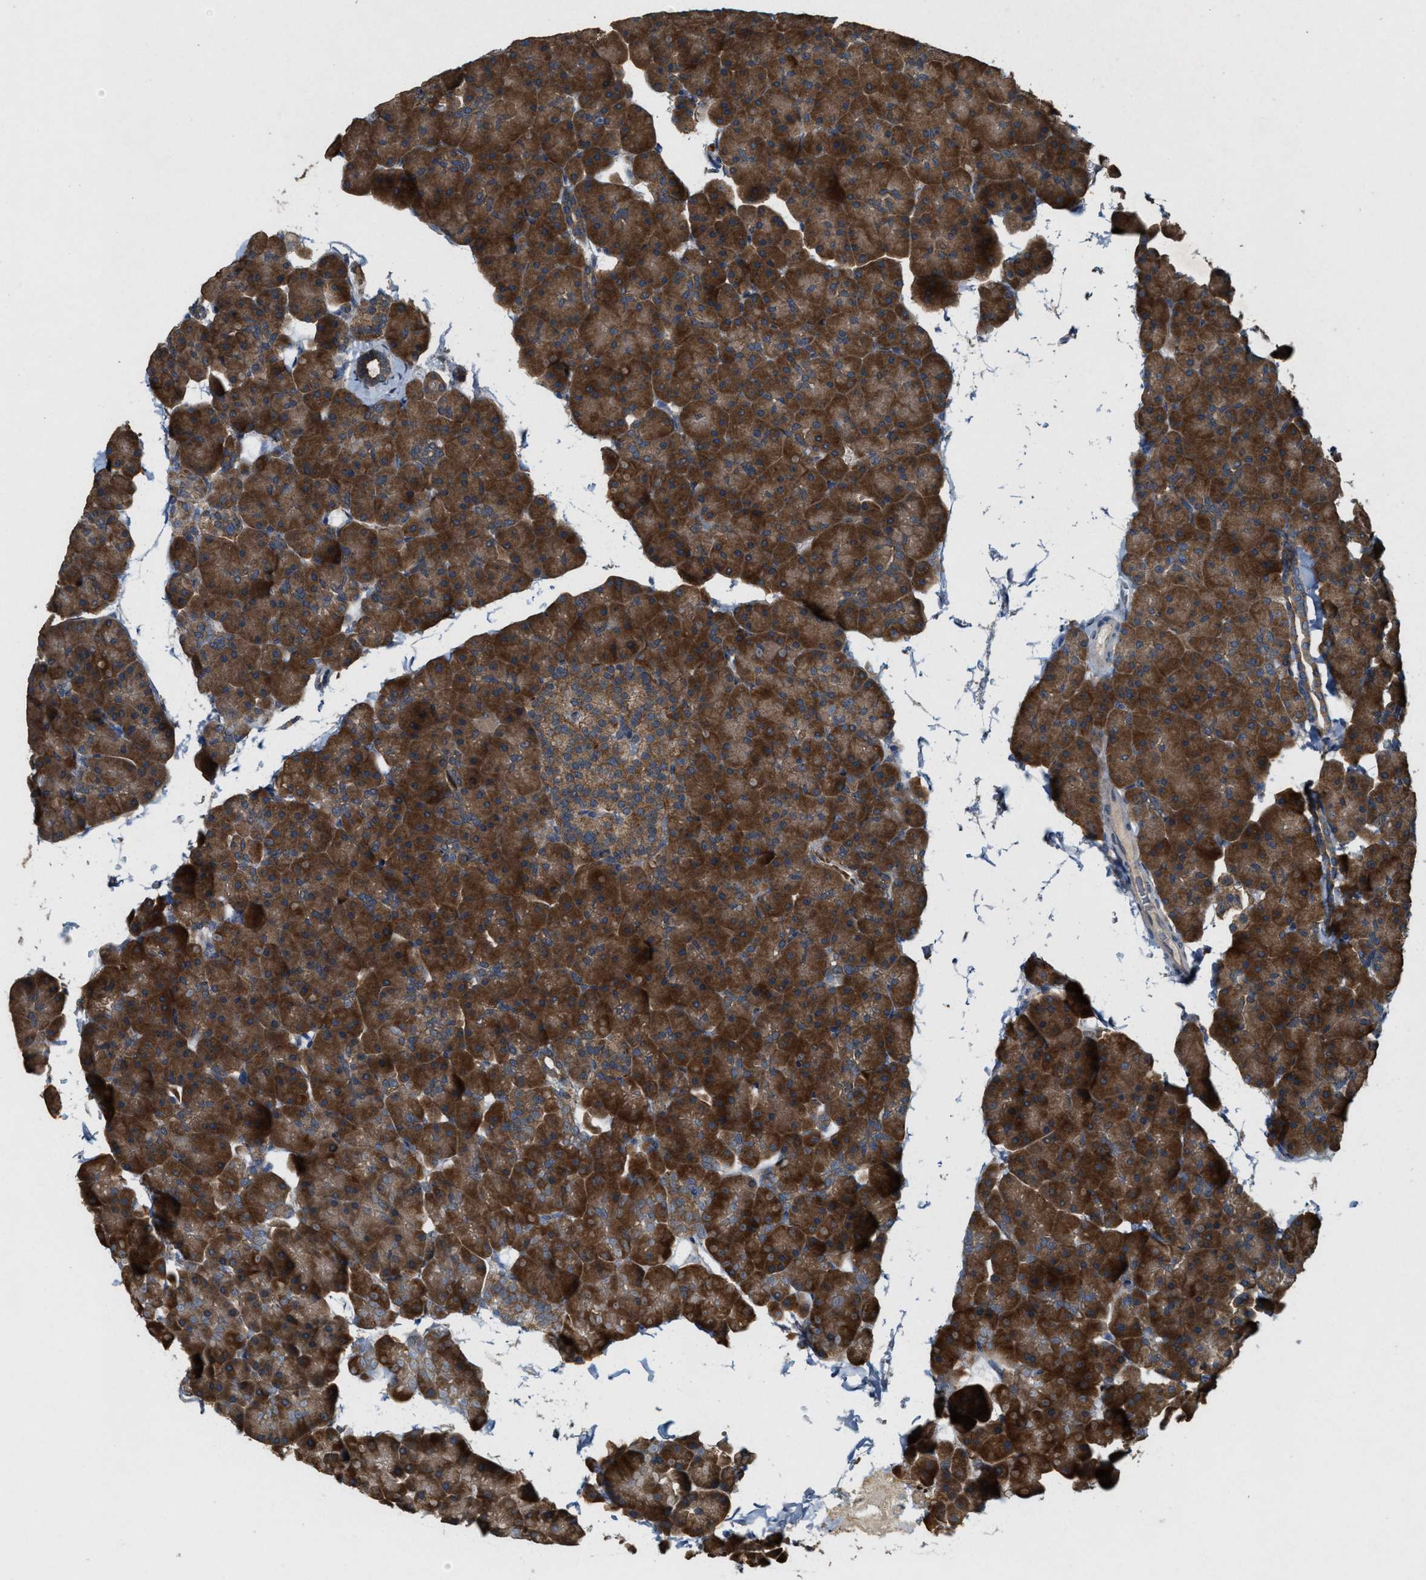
{"staining": {"intensity": "strong", "quantity": ">75%", "location": "cytoplasmic/membranous"}, "tissue": "pancreas", "cell_type": "Exocrine glandular cells", "image_type": "normal", "snomed": [{"axis": "morphology", "description": "Normal tissue, NOS"}, {"axis": "topography", "description": "Pancreas"}], "caption": "This is a photomicrograph of immunohistochemistry (IHC) staining of unremarkable pancreas, which shows strong expression in the cytoplasmic/membranous of exocrine glandular cells.", "gene": "ARHGEF5", "patient": {"sex": "male", "age": 35}}